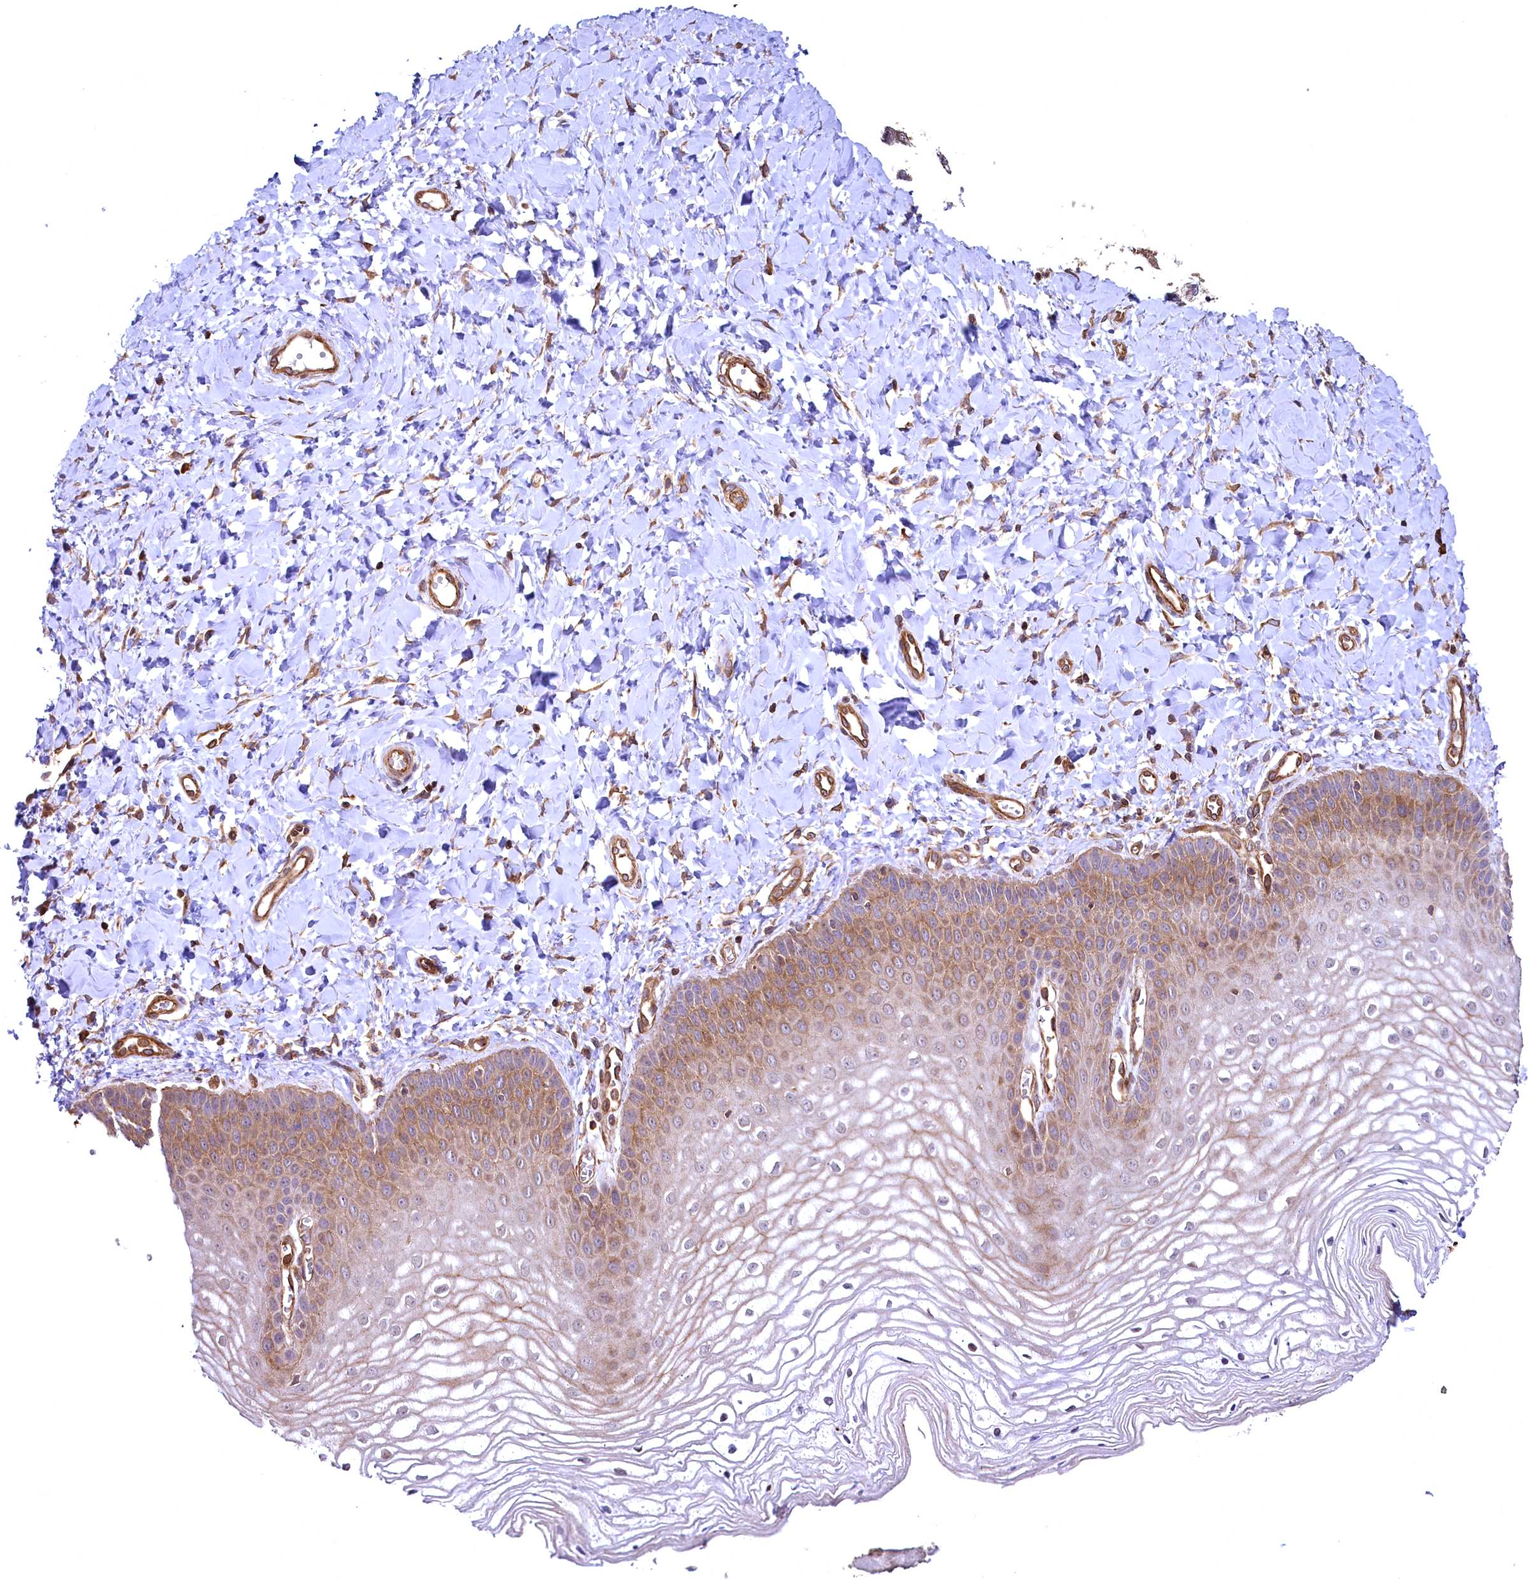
{"staining": {"intensity": "moderate", "quantity": "25%-75%", "location": "cytoplasmic/membranous"}, "tissue": "vagina", "cell_type": "Squamous epithelial cells", "image_type": "normal", "snomed": [{"axis": "morphology", "description": "Normal tissue, NOS"}, {"axis": "topography", "description": "Vagina"}, {"axis": "topography", "description": "Cervix"}], "caption": "Brown immunohistochemical staining in normal vagina demonstrates moderate cytoplasmic/membranous expression in approximately 25%-75% of squamous epithelial cells.", "gene": "SVIP", "patient": {"sex": "female", "age": 40}}